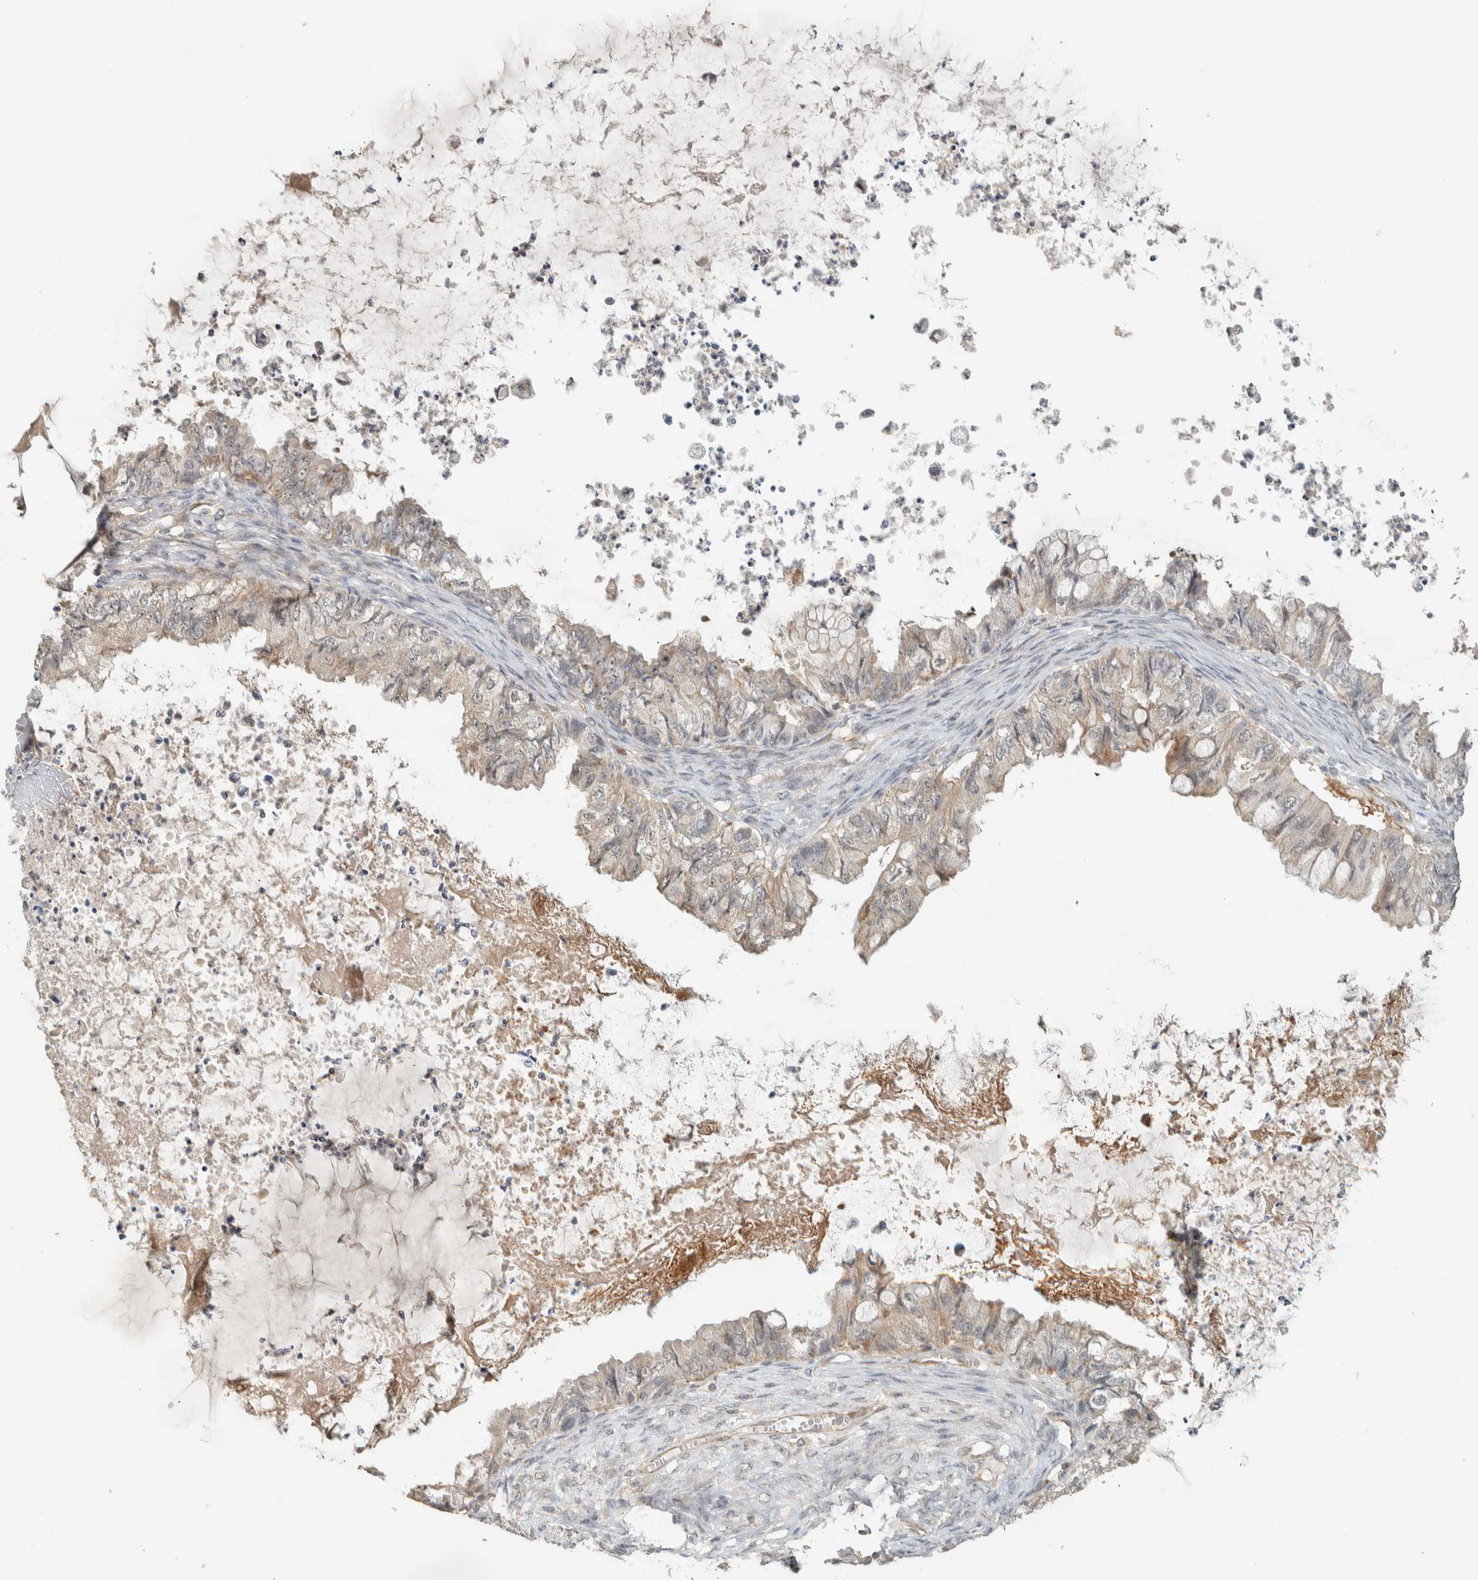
{"staining": {"intensity": "weak", "quantity": ">75%", "location": "cytoplasmic/membranous"}, "tissue": "ovarian cancer", "cell_type": "Tumor cells", "image_type": "cancer", "snomed": [{"axis": "morphology", "description": "Cystadenocarcinoma, mucinous, NOS"}, {"axis": "topography", "description": "Ovary"}], "caption": "Protein expression by immunohistochemistry demonstrates weak cytoplasmic/membranous staining in approximately >75% of tumor cells in mucinous cystadenocarcinoma (ovarian).", "gene": "PDE7B", "patient": {"sex": "female", "age": 80}}